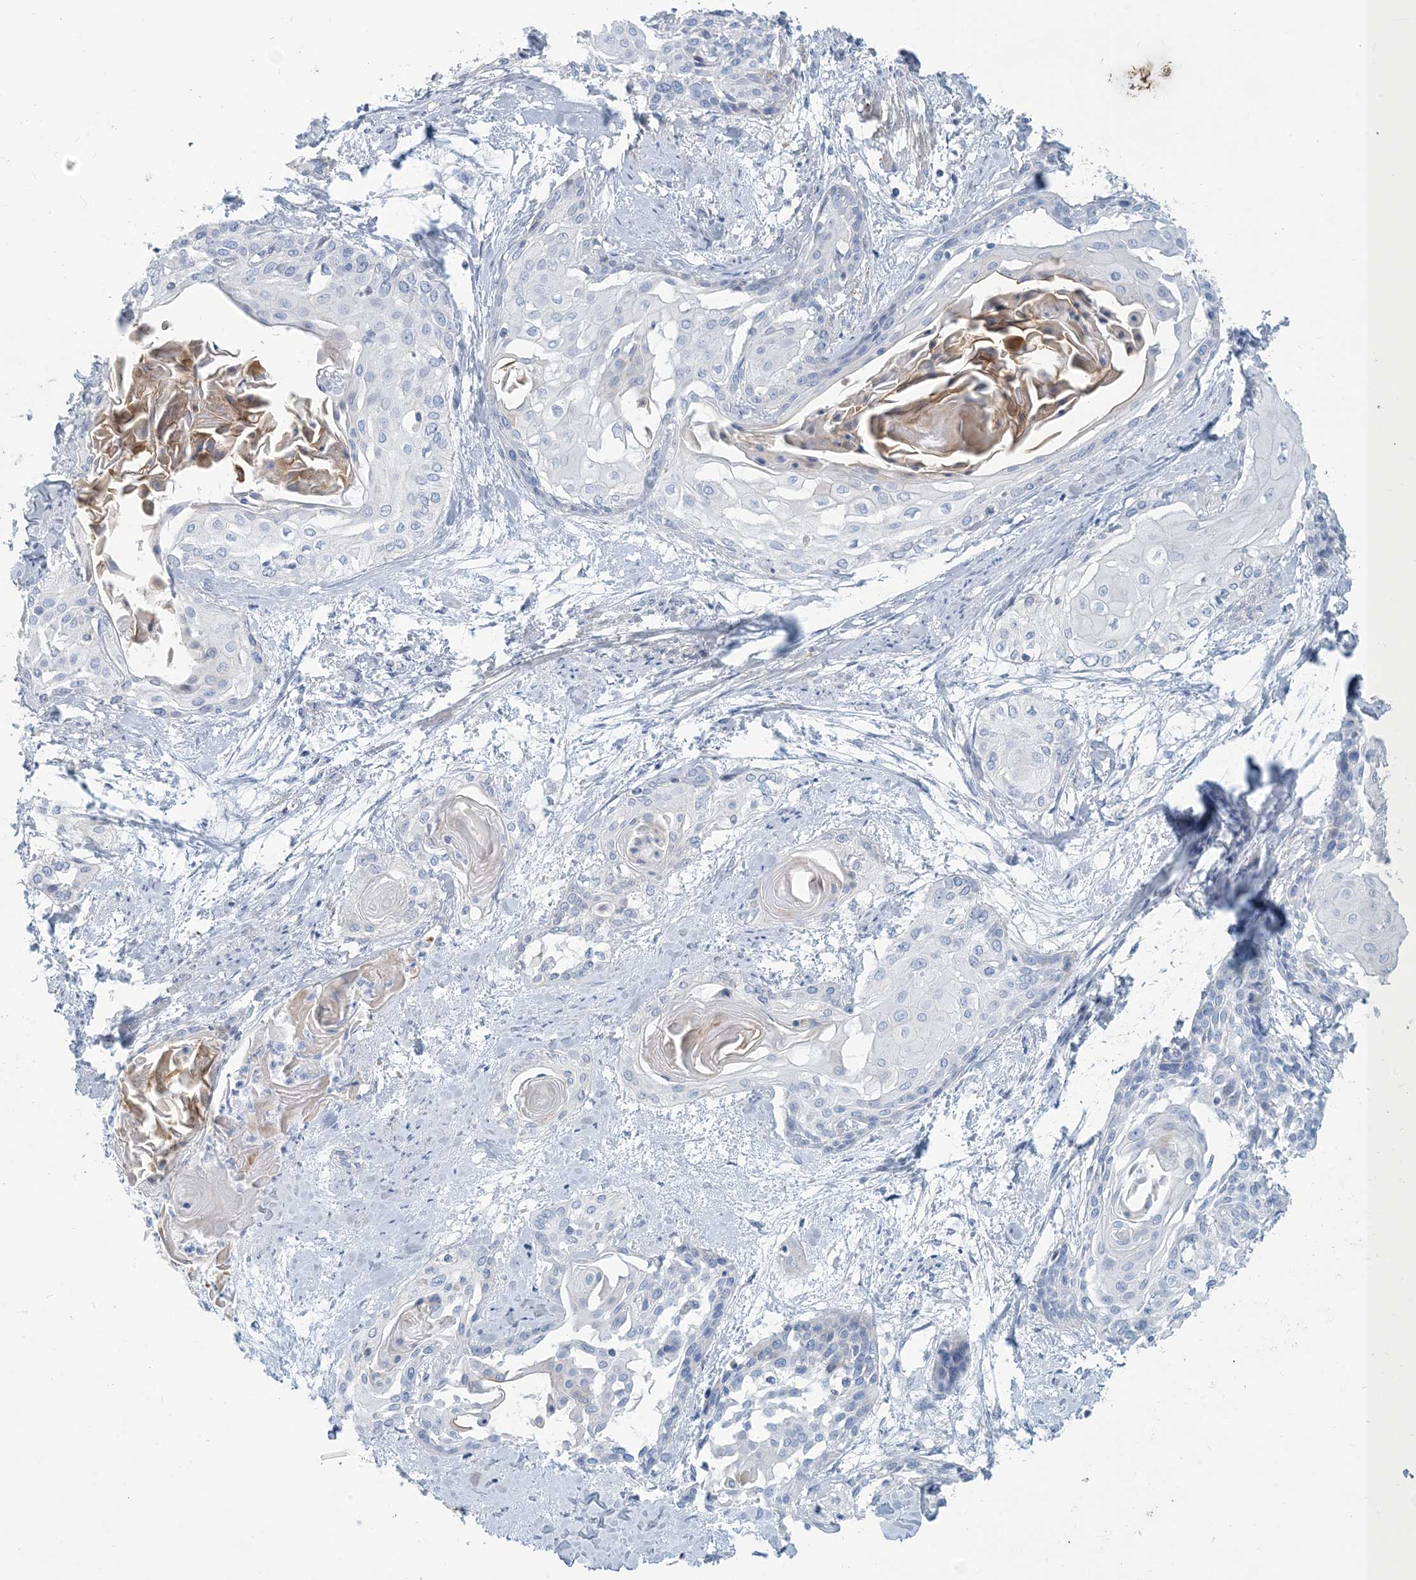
{"staining": {"intensity": "negative", "quantity": "none", "location": "none"}, "tissue": "cervical cancer", "cell_type": "Tumor cells", "image_type": "cancer", "snomed": [{"axis": "morphology", "description": "Squamous cell carcinoma, NOS"}, {"axis": "topography", "description": "Cervix"}], "caption": "Tumor cells are negative for protein expression in human cervical cancer.", "gene": "MOXD1", "patient": {"sex": "female", "age": 57}}